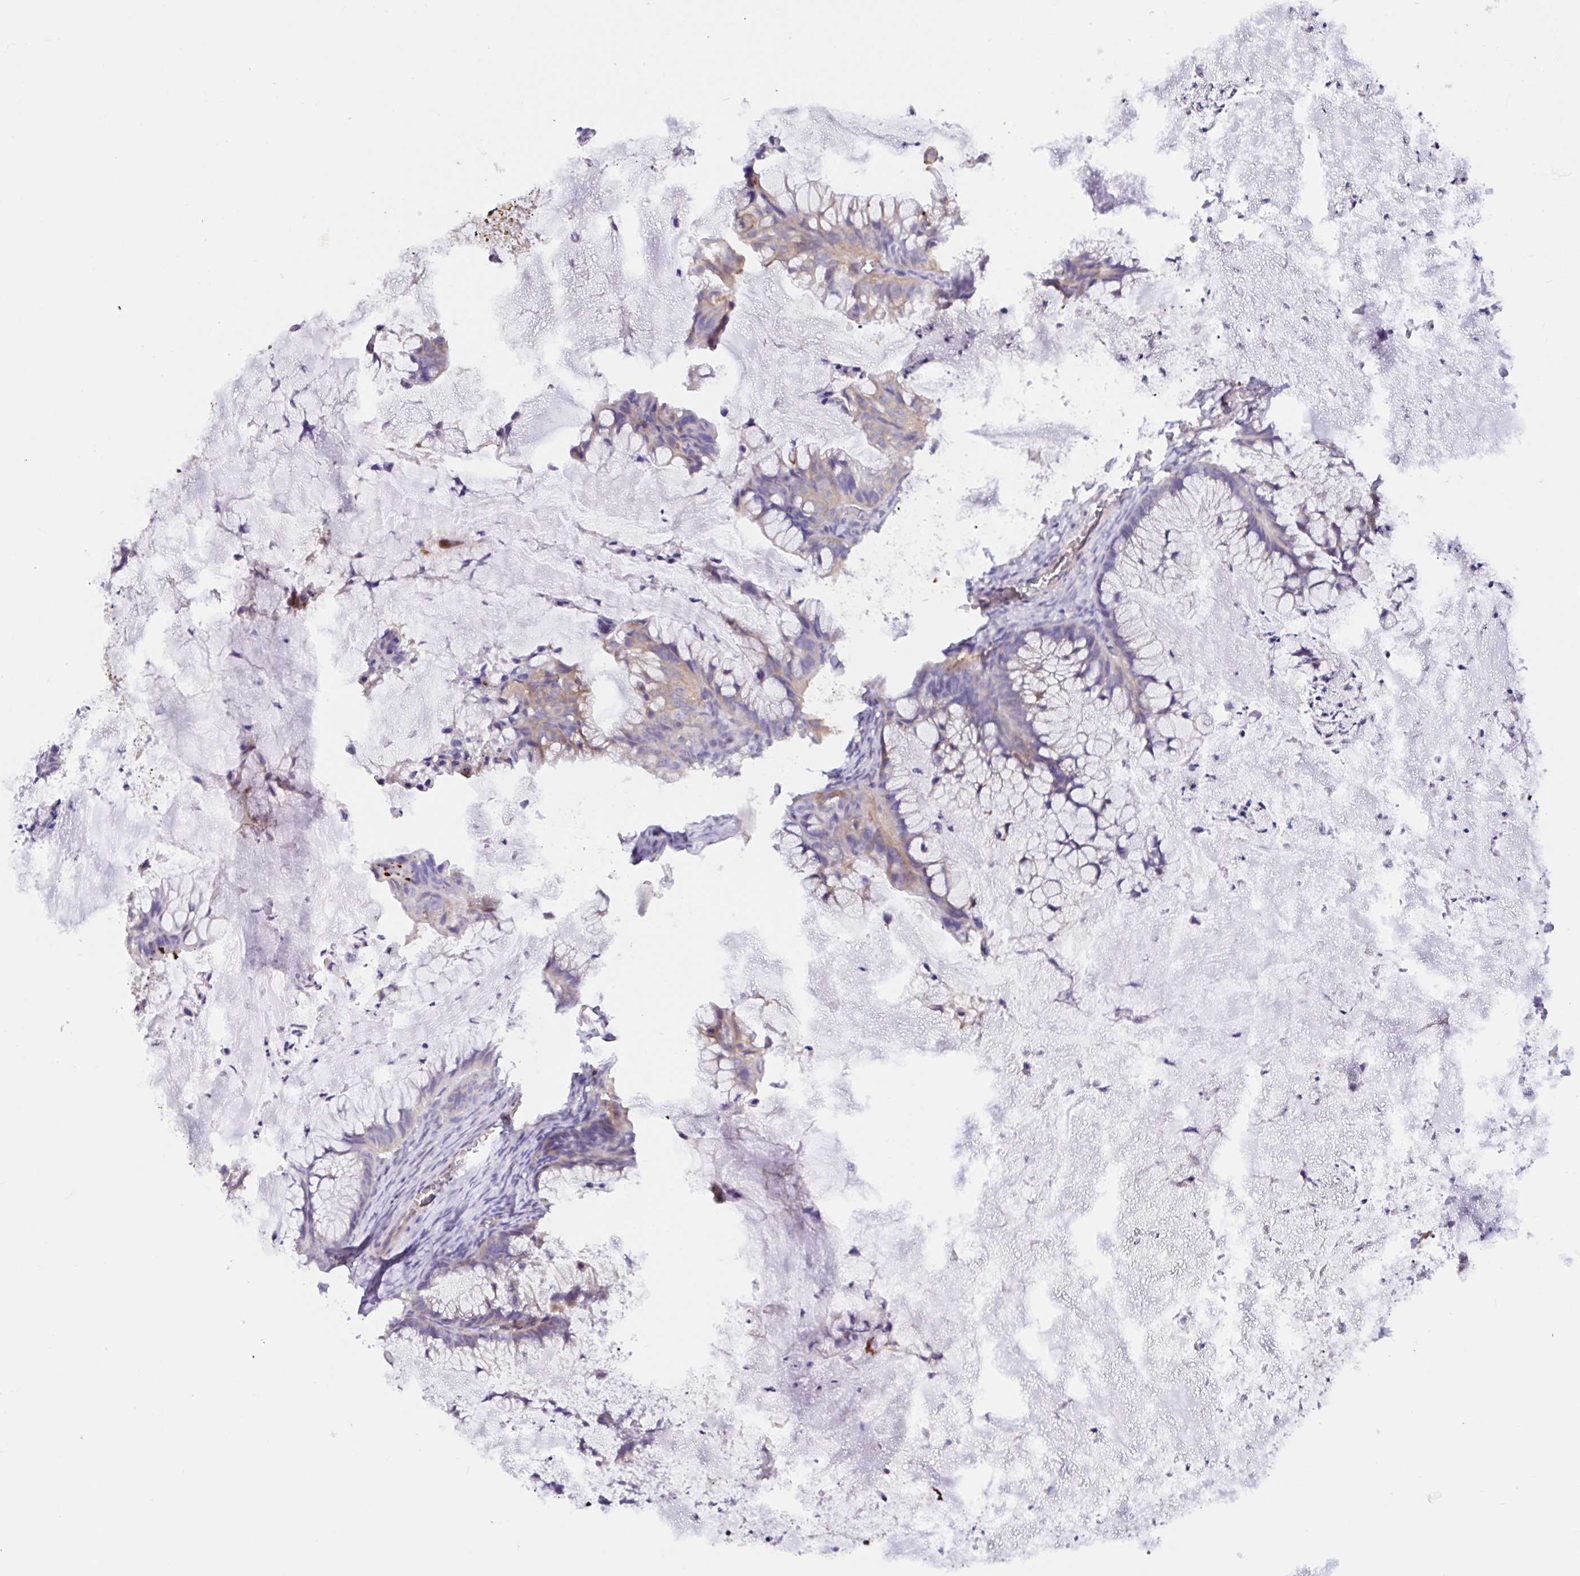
{"staining": {"intensity": "weak", "quantity": "<25%", "location": "cytoplasmic/membranous"}, "tissue": "ovarian cancer", "cell_type": "Tumor cells", "image_type": "cancer", "snomed": [{"axis": "morphology", "description": "Cystadenocarcinoma, mucinous, NOS"}, {"axis": "topography", "description": "Ovary"}], "caption": "Immunohistochemical staining of human ovarian mucinous cystadenocarcinoma exhibits no significant expression in tumor cells.", "gene": "RSRP1", "patient": {"sex": "female", "age": 72}}